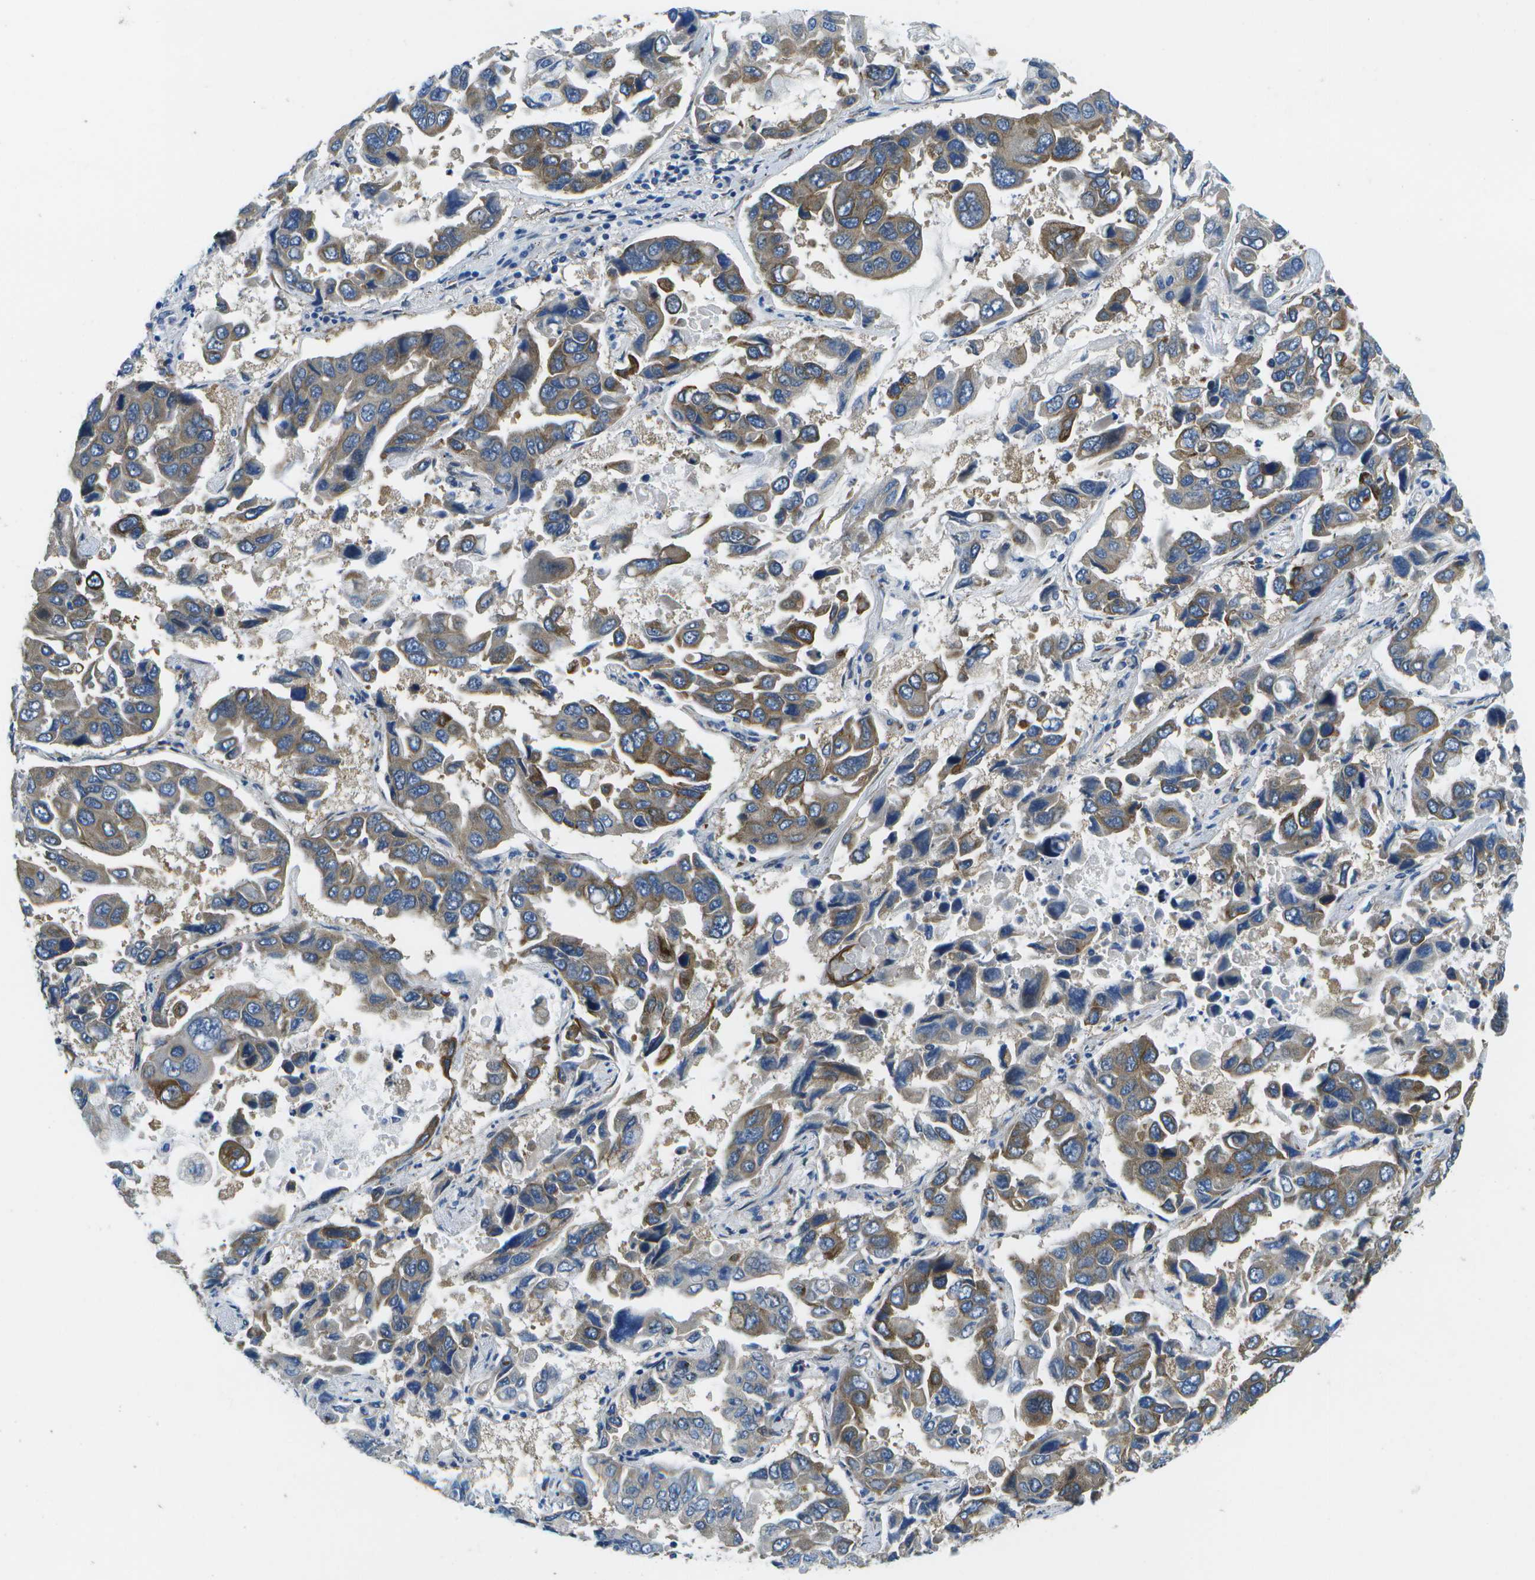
{"staining": {"intensity": "moderate", "quantity": "25%-75%", "location": "cytoplasmic/membranous"}, "tissue": "lung cancer", "cell_type": "Tumor cells", "image_type": "cancer", "snomed": [{"axis": "morphology", "description": "Adenocarcinoma, NOS"}, {"axis": "topography", "description": "Lung"}], "caption": "This is a photomicrograph of immunohistochemistry (IHC) staining of adenocarcinoma (lung), which shows moderate expression in the cytoplasmic/membranous of tumor cells.", "gene": "P3H1", "patient": {"sex": "male", "age": 64}}